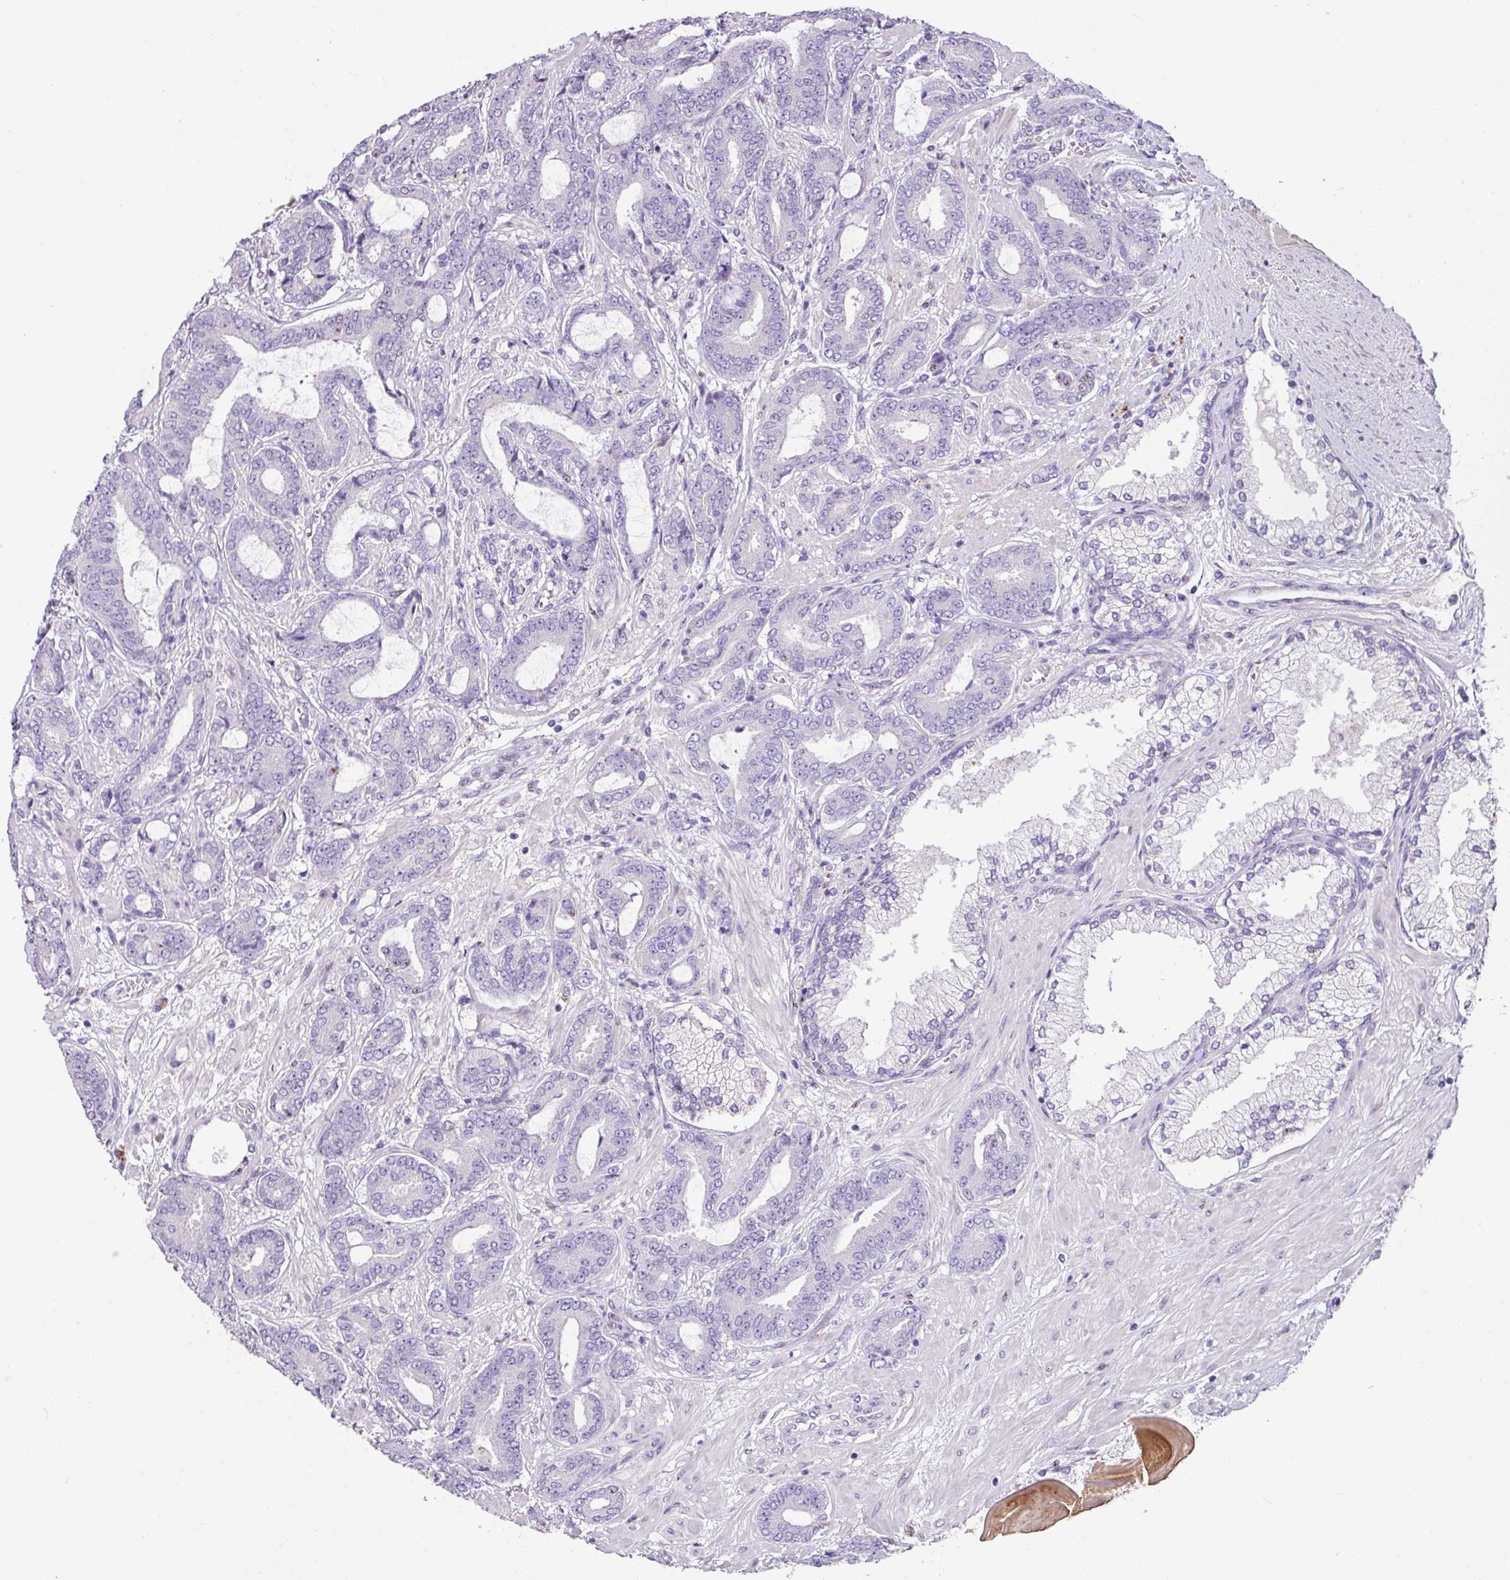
{"staining": {"intensity": "negative", "quantity": "none", "location": "none"}, "tissue": "prostate cancer", "cell_type": "Tumor cells", "image_type": "cancer", "snomed": [{"axis": "morphology", "description": "Adenocarcinoma, Low grade"}, {"axis": "topography", "description": "Prostate and seminal vesicle, NOS"}], "caption": "The image displays no staining of tumor cells in prostate cancer.", "gene": "ZG16", "patient": {"sex": "male", "age": 61}}